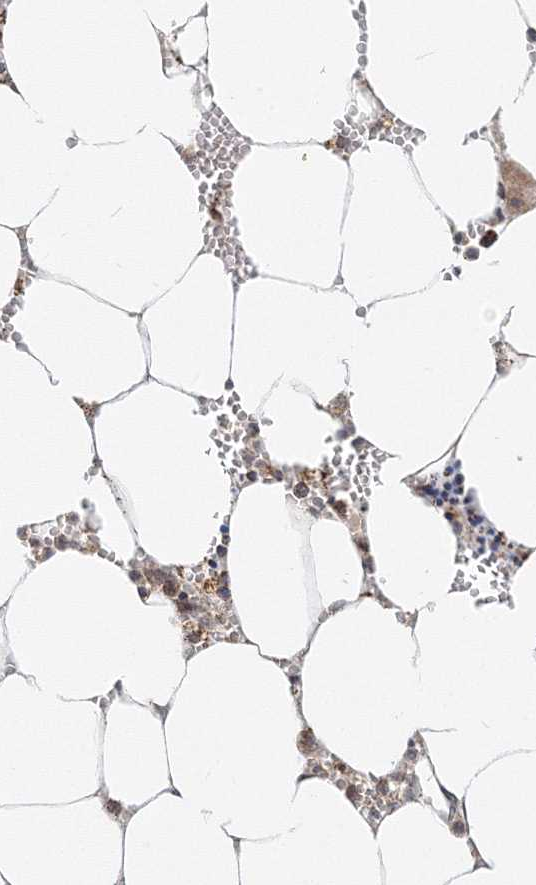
{"staining": {"intensity": "moderate", "quantity": "25%-75%", "location": "cytoplasmic/membranous"}, "tissue": "bone marrow", "cell_type": "Hematopoietic cells", "image_type": "normal", "snomed": [{"axis": "morphology", "description": "Normal tissue, NOS"}, {"axis": "topography", "description": "Bone marrow"}], "caption": "A high-resolution micrograph shows immunohistochemistry staining of normal bone marrow, which displays moderate cytoplasmic/membranous expression in approximately 25%-75% of hematopoietic cells. Using DAB (3,3'-diaminobenzidine) (brown) and hematoxylin (blue) stains, captured at high magnification using brightfield microscopy.", "gene": "PSMD6", "patient": {"sex": "male", "age": 70}}